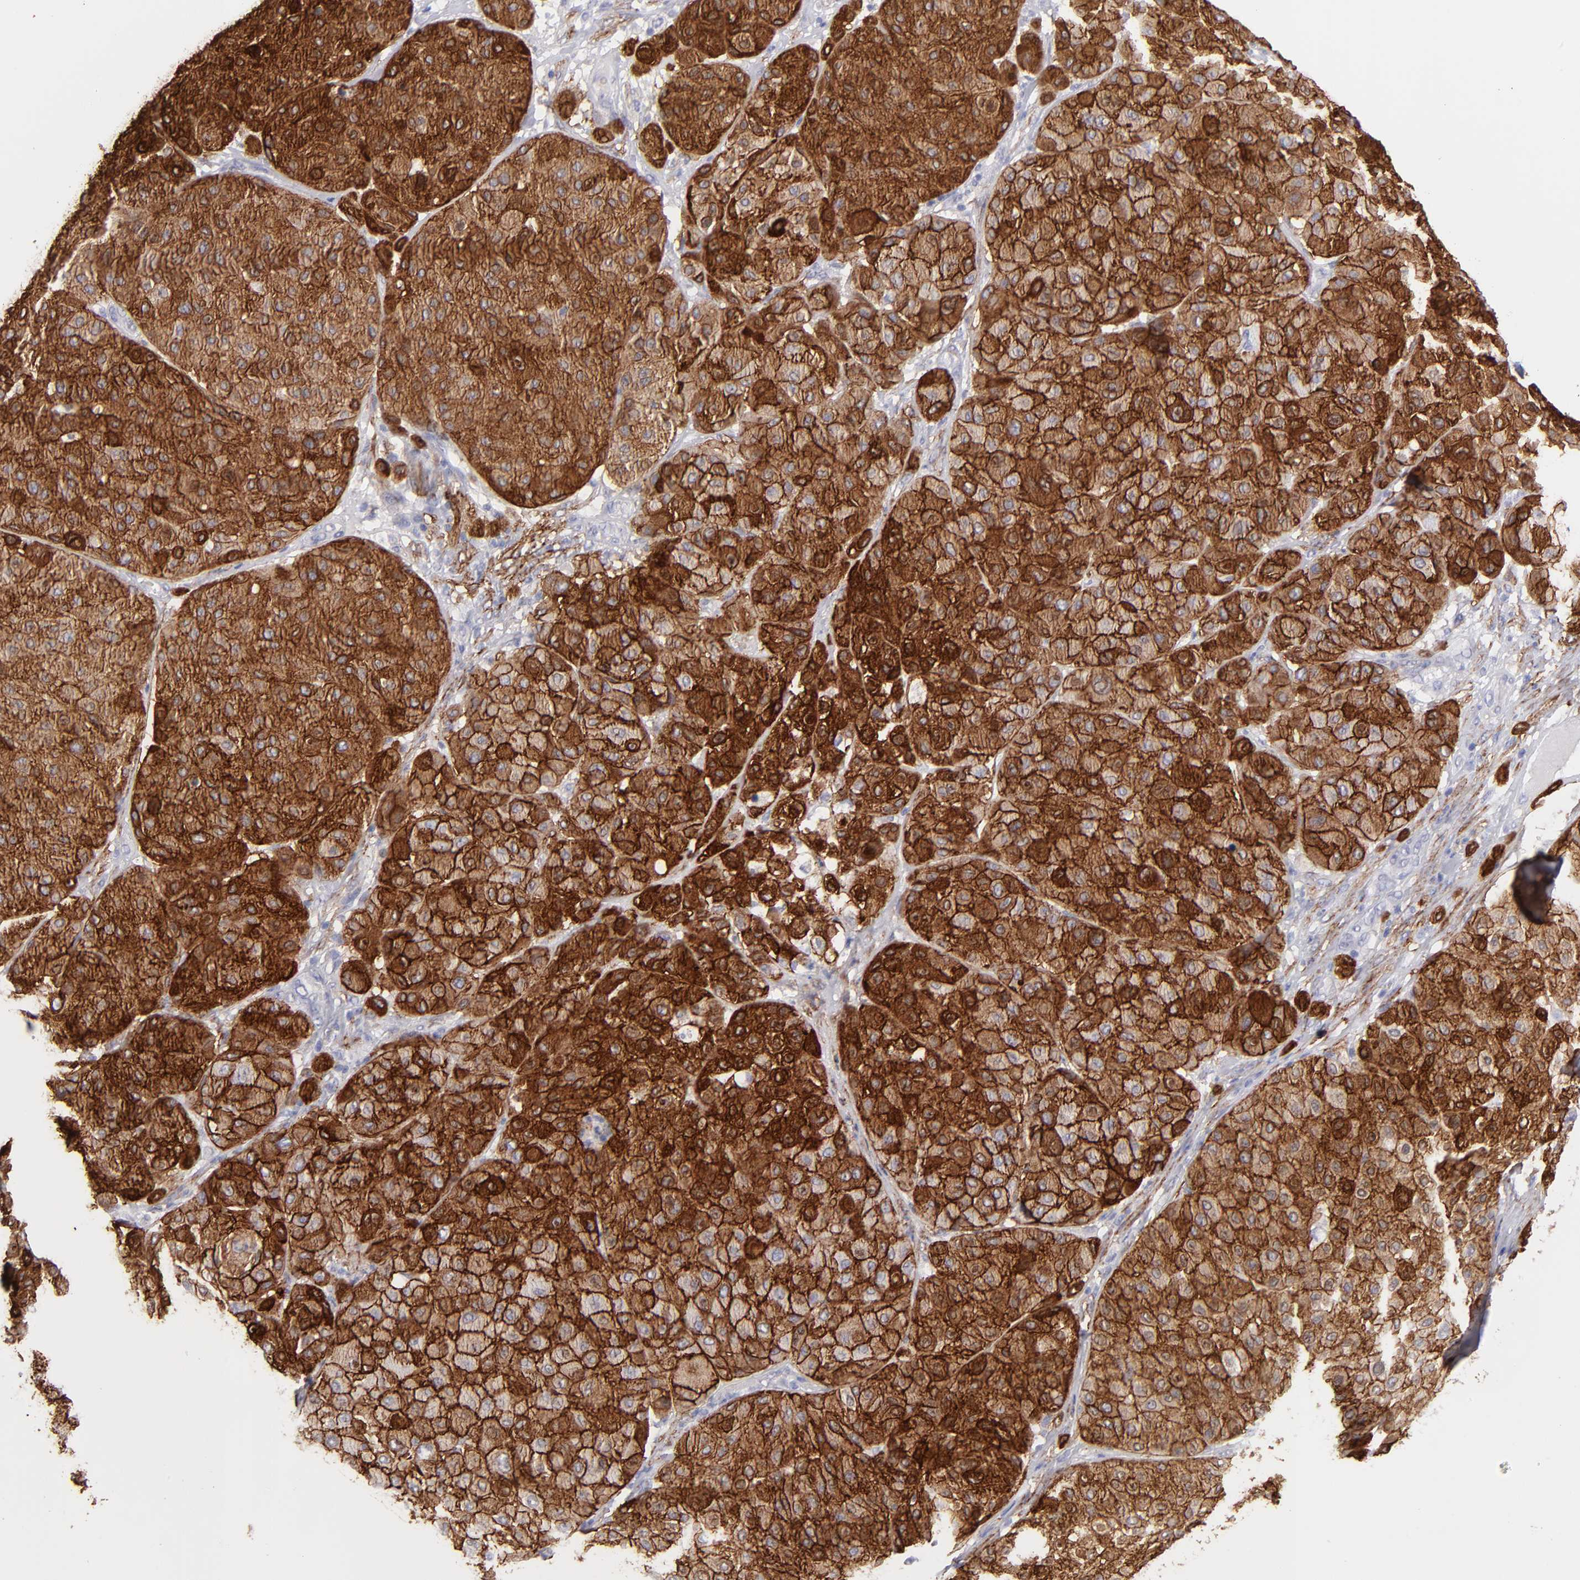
{"staining": {"intensity": "strong", "quantity": ">75%", "location": "cytoplasmic/membranous"}, "tissue": "melanoma", "cell_type": "Tumor cells", "image_type": "cancer", "snomed": [{"axis": "morphology", "description": "Normal tissue, NOS"}, {"axis": "morphology", "description": "Malignant melanoma, Metastatic site"}, {"axis": "topography", "description": "Skin"}], "caption": "A brown stain shows strong cytoplasmic/membranous positivity of a protein in human melanoma tumor cells.", "gene": "AHNAK2", "patient": {"sex": "male", "age": 41}}